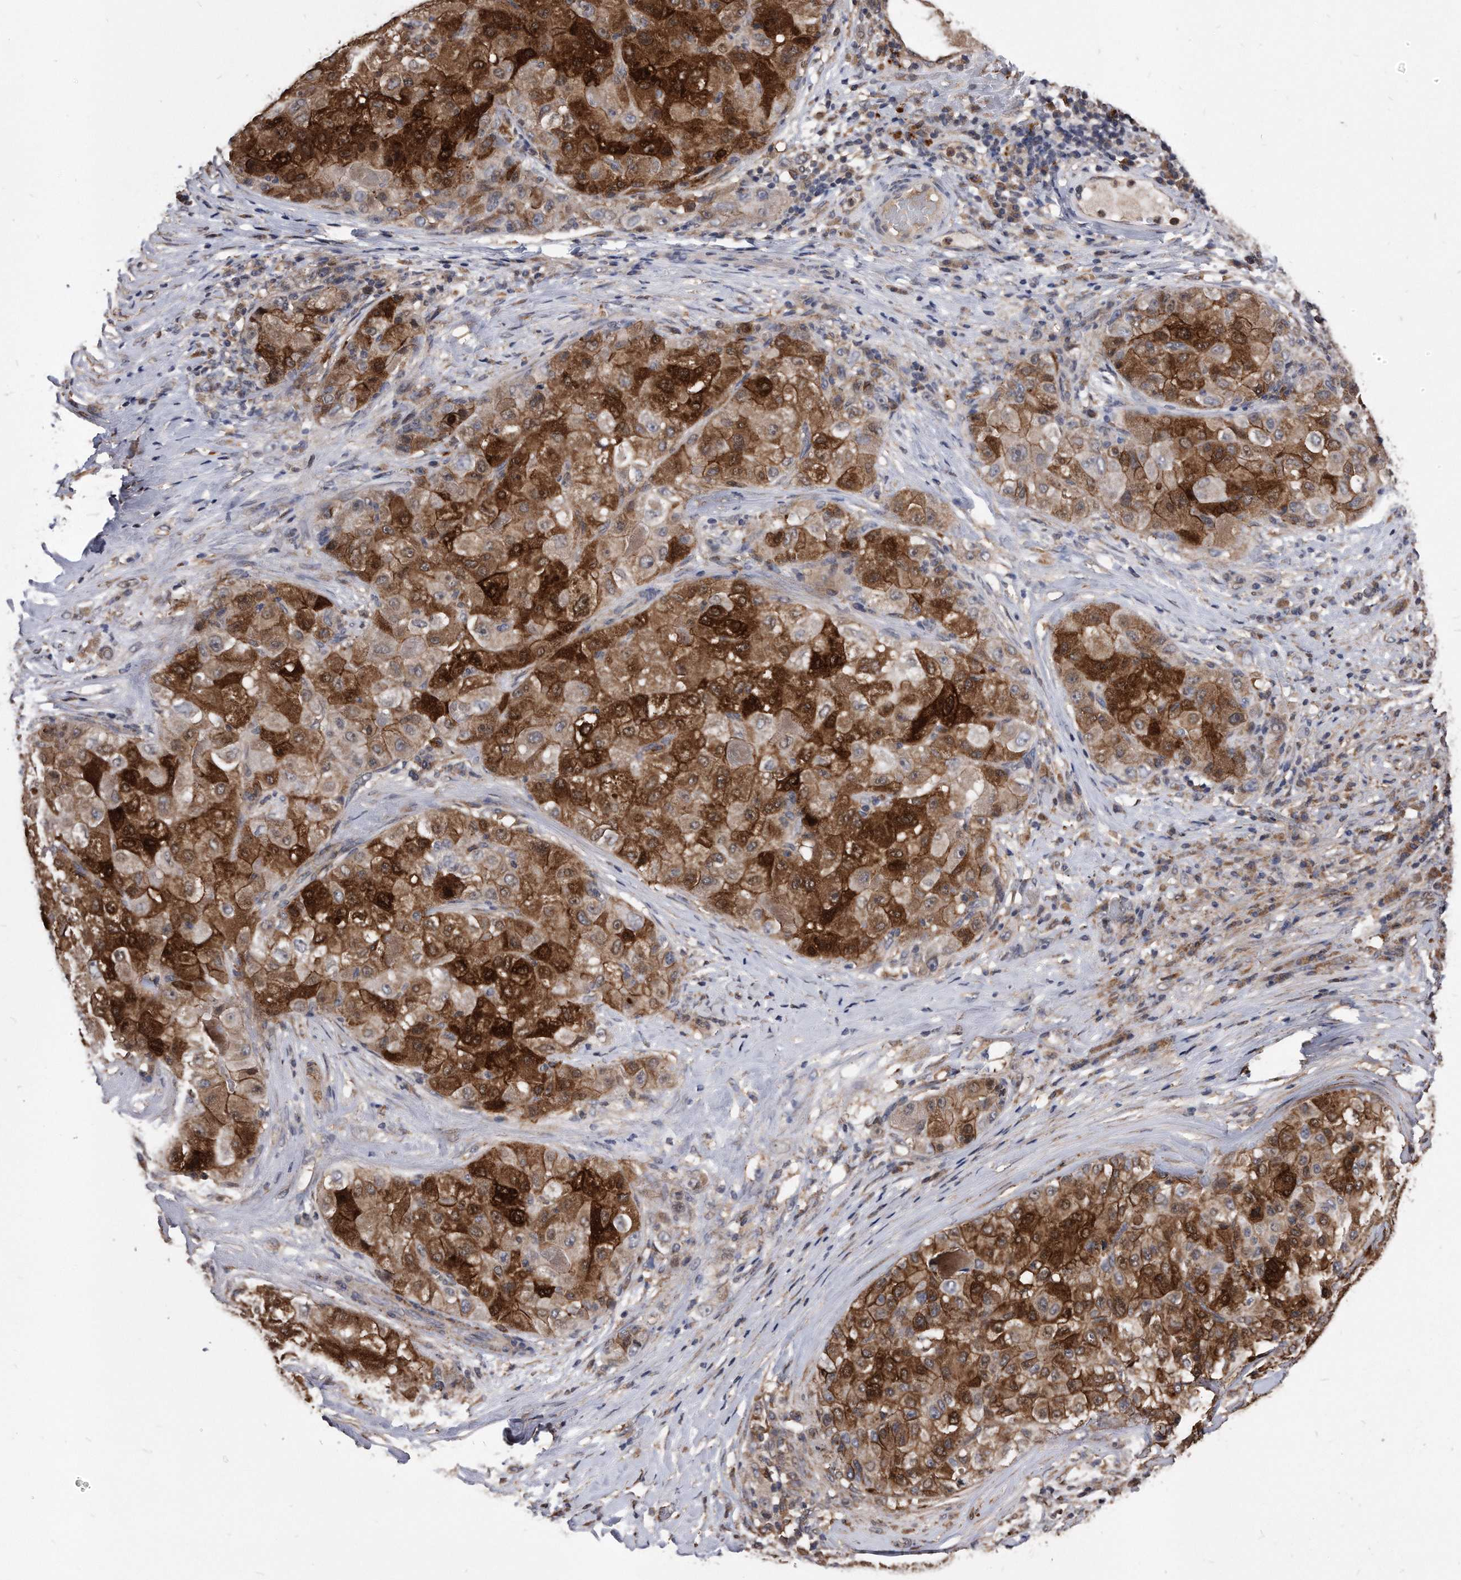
{"staining": {"intensity": "strong", "quantity": ">75%", "location": "cytoplasmic/membranous"}, "tissue": "liver cancer", "cell_type": "Tumor cells", "image_type": "cancer", "snomed": [{"axis": "morphology", "description": "Carcinoma, Hepatocellular, NOS"}, {"axis": "topography", "description": "Liver"}], "caption": "An immunohistochemistry micrograph of neoplastic tissue is shown. Protein staining in brown shows strong cytoplasmic/membranous positivity in hepatocellular carcinoma (liver) within tumor cells.", "gene": "IL20RA", "patient": {"sex": "male", "age": 80}}